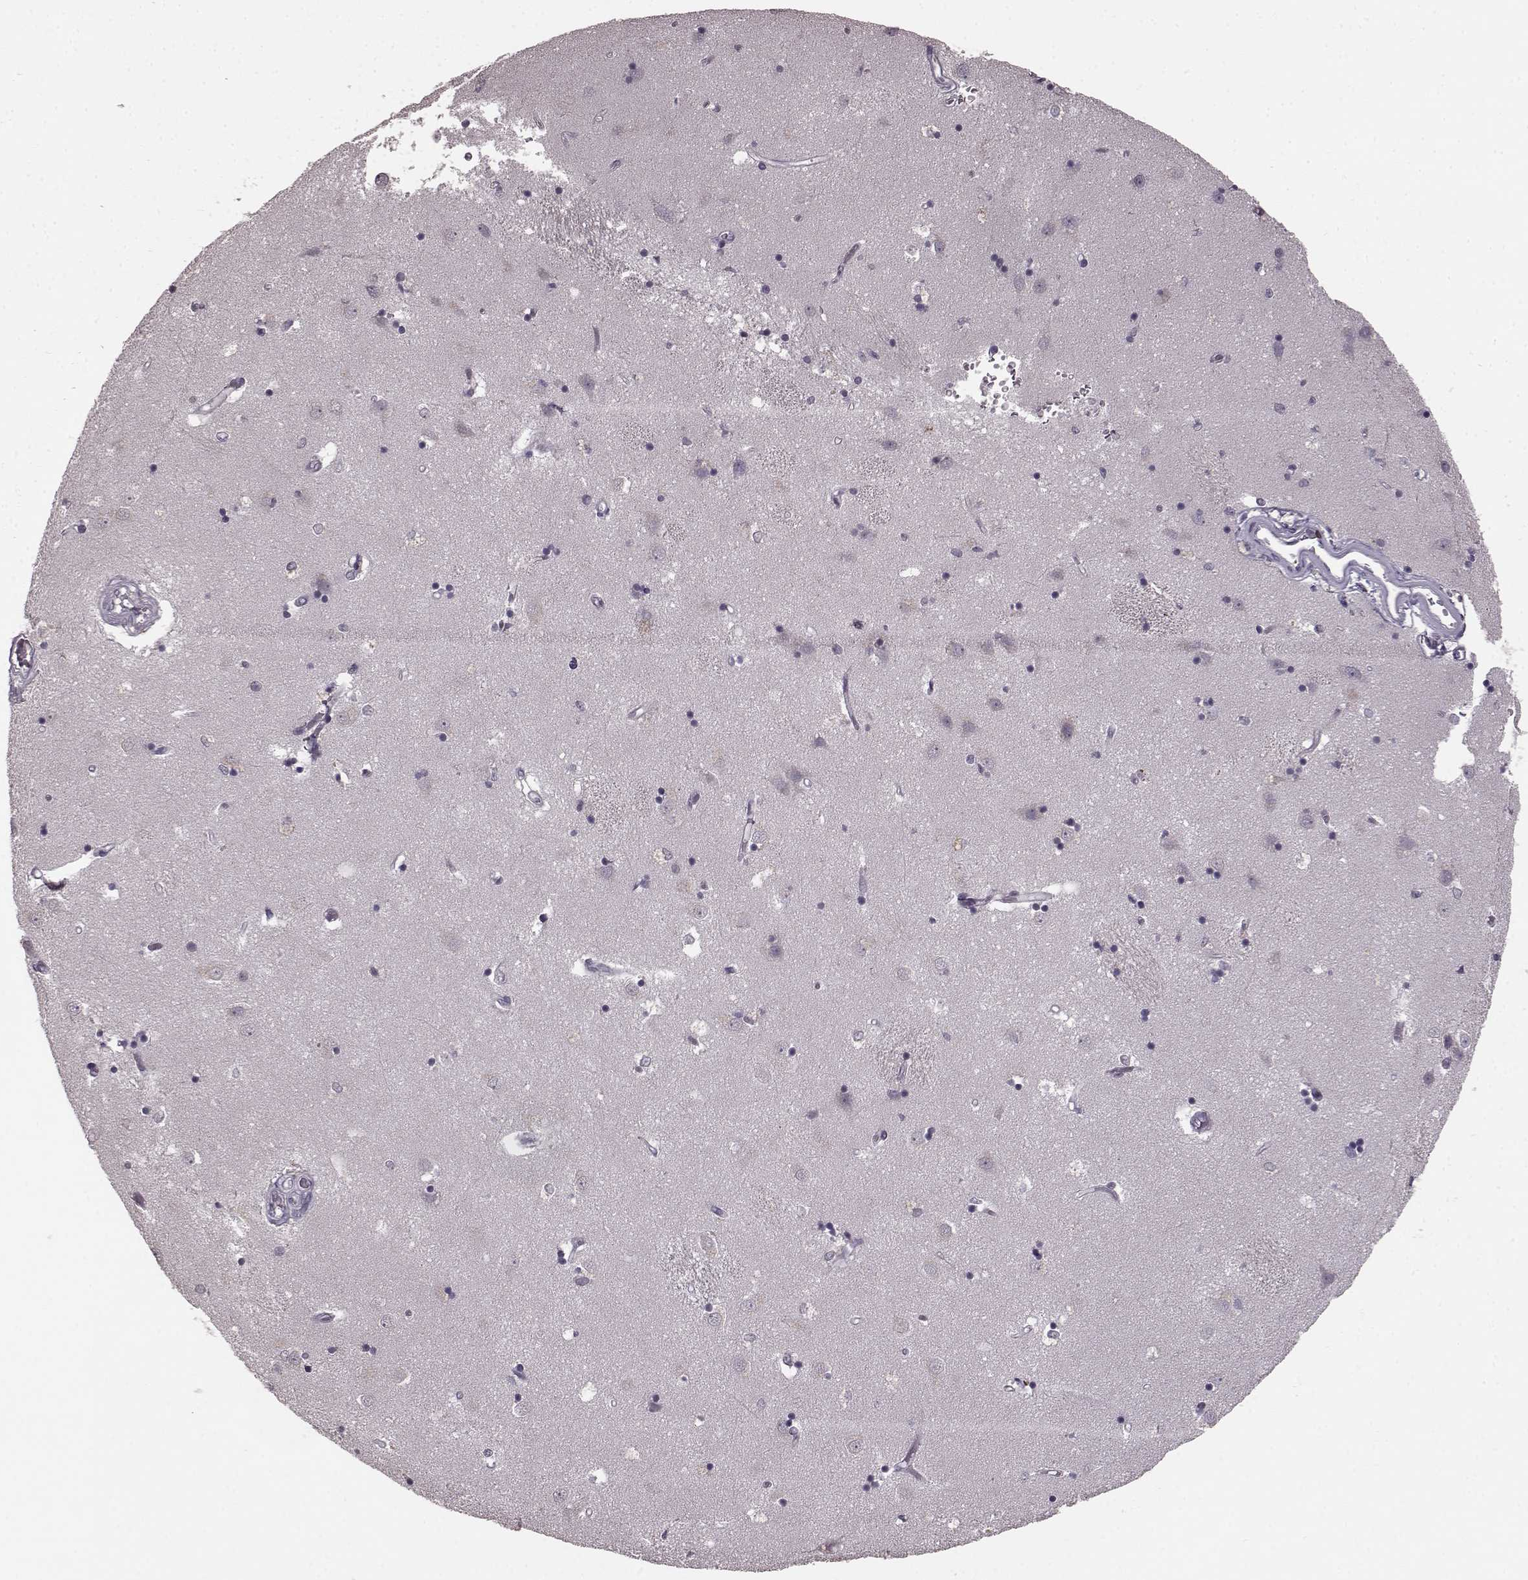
{"staining": {"intensity": "negative", "quantity": "none", "location": "none"}, "tissue": "caudate", "cell_type": "Glial cells", "image_type": "normal", "snomed": [{"axis": "morphology", "description": "Normal tissue, NOS"}, {"axis": "topography", "description": "Lateral ventricle wall"}], "caption": "Immunohistochemistry image of unremarkable caudate stained for a protein (brown), which shows no staining in glial cells. (Stains: DAB immunohistochemistry (IHC) with hematoxylin counter stain, Microscopy: brightfield microscopy at high magnification).", "gene": "CD28", "patient": {"sex": "male", "age": 54}}